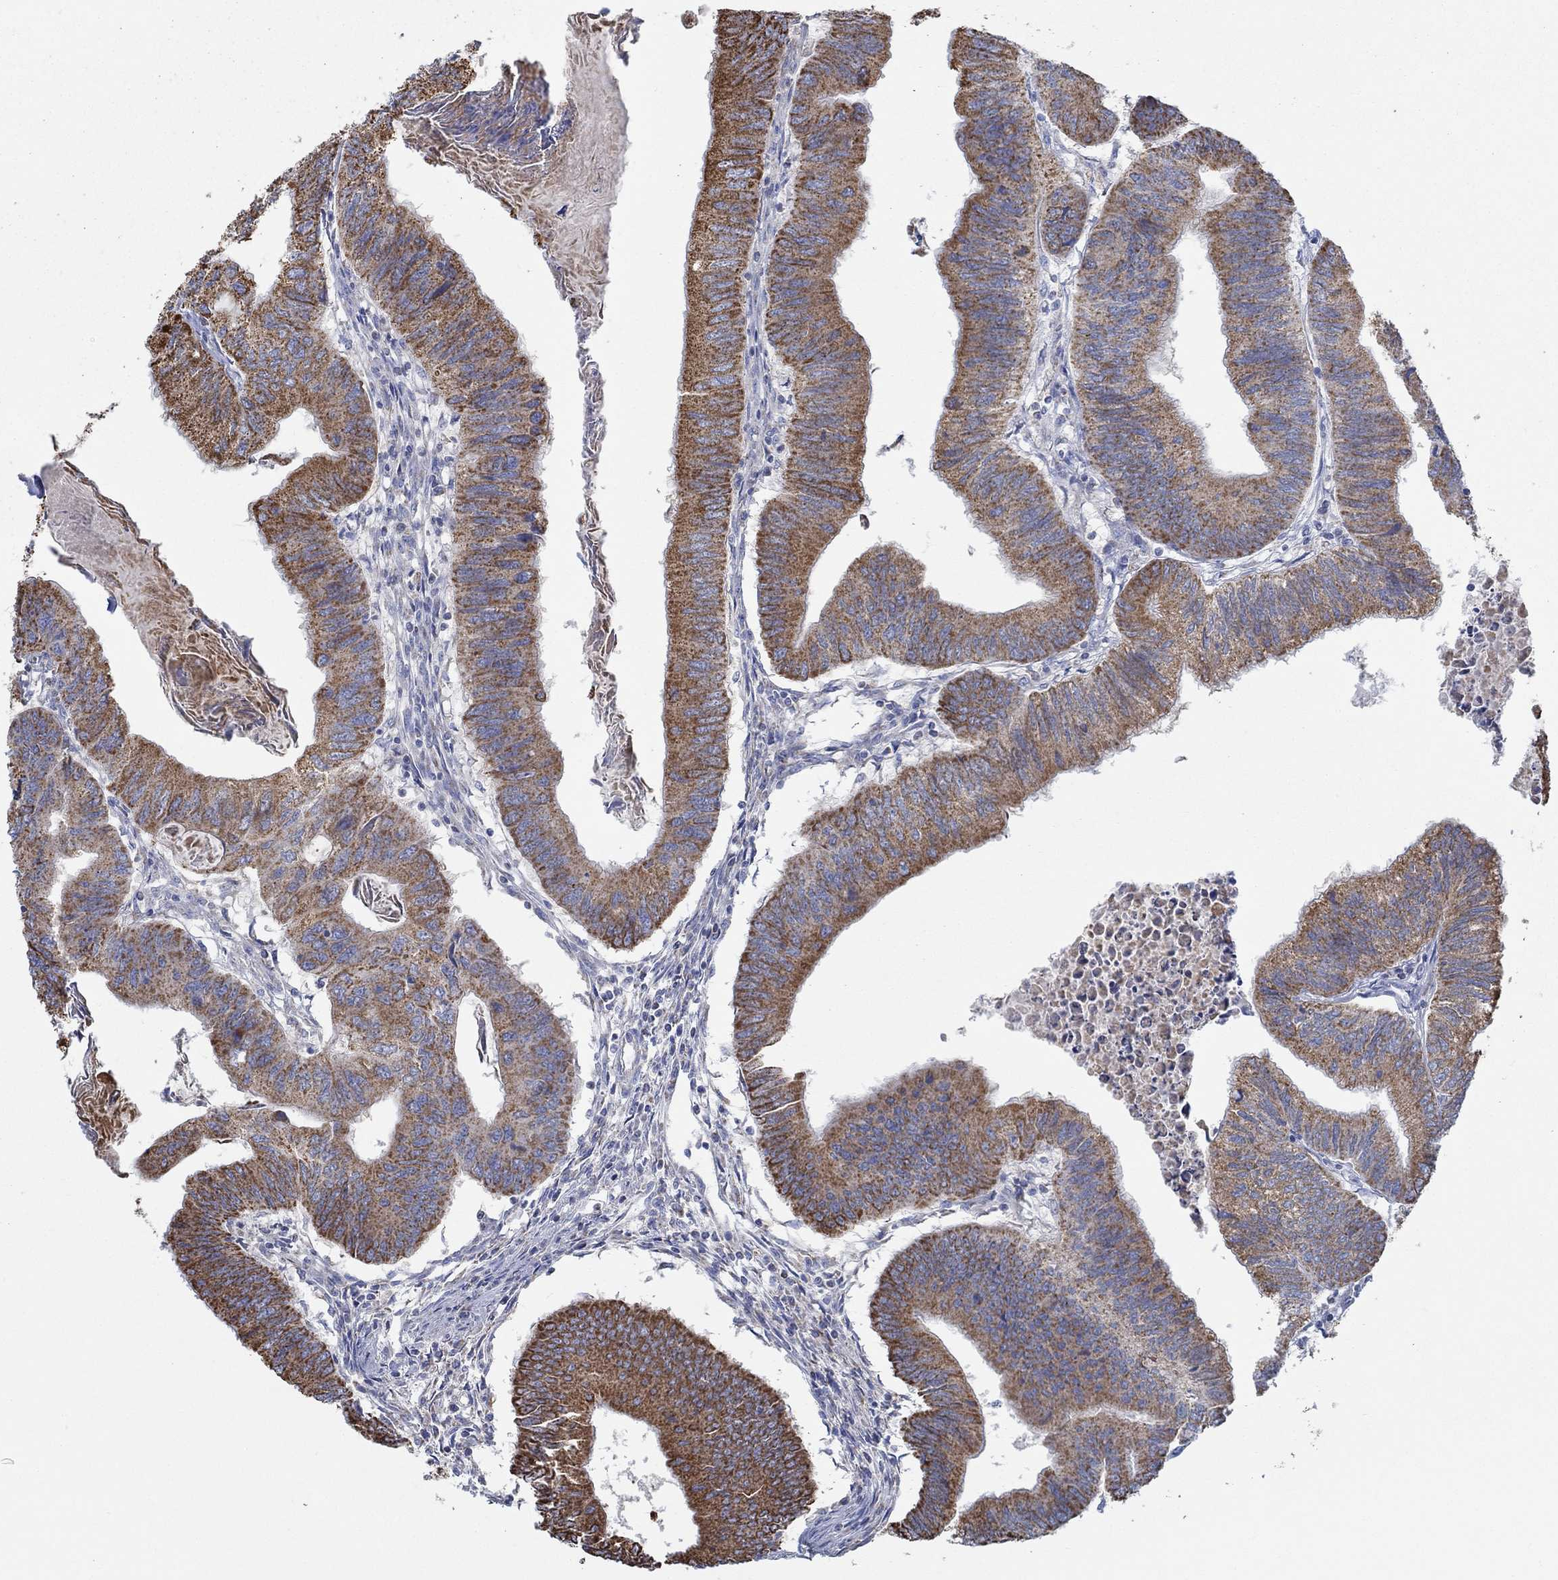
{"staining": {"intensity": "strong", "quantity": ">75%", "location": "cytoplasmic/membranous"}, "tissue": "colorectal cancer", "cell_type": "Tumor cells", "image_type": "cancer", "snomed": [{"axis": "morphology", "description": "Adenocarcinoma, NOS"}, {"axis": "topography", "description": "Colon"}], "caption": "Colorectal adenocarcinoma was stained to show a protein in brown. There is high levels of strong cytoplasmic/membranous expression in about >75% of tumor cells.", "gene": "GLOD5", "patient": {"sex": "male", "age": 53}}